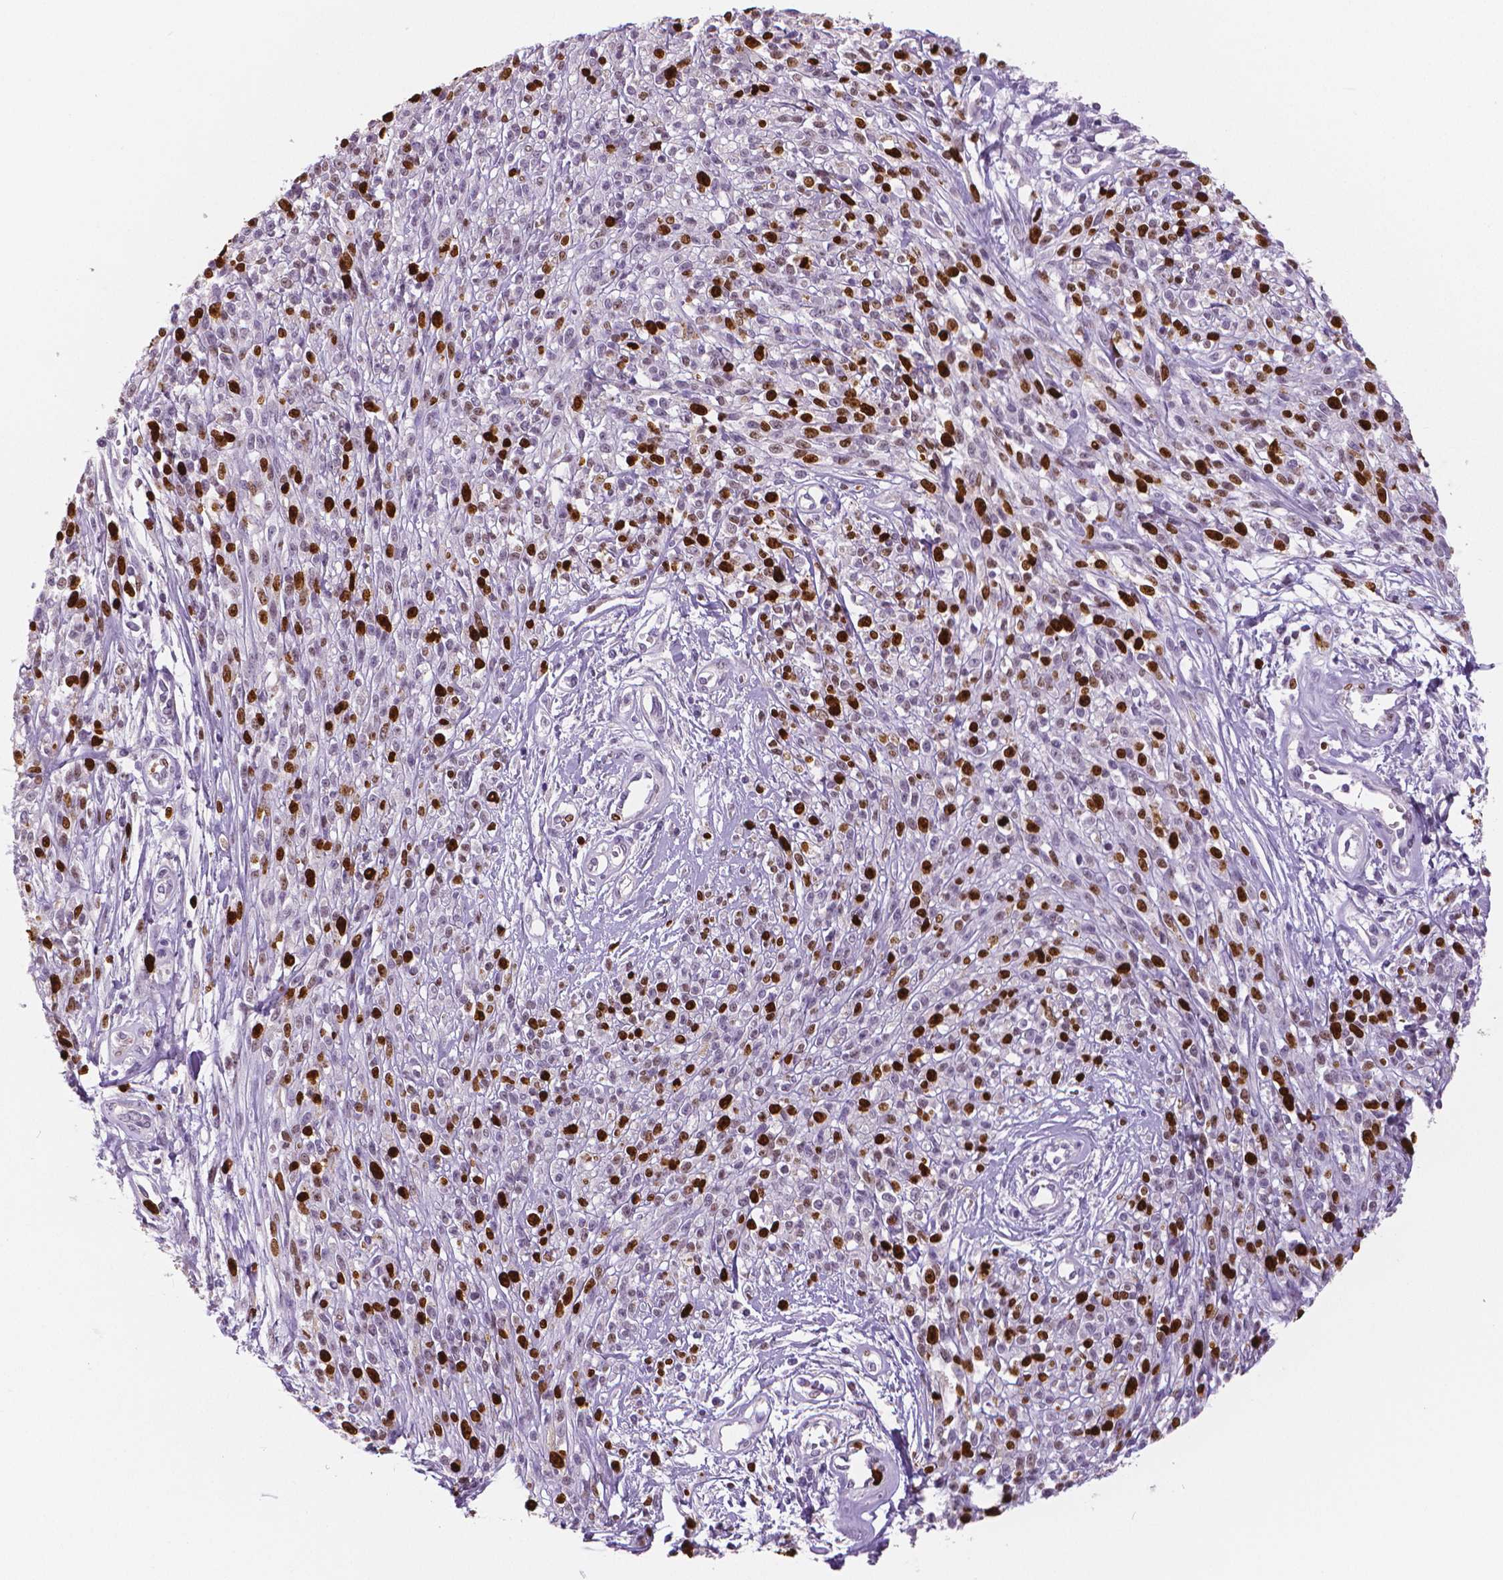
{"staining": {"intensity": "strong", "quantity": "25%-75%", "location": "nuclear"}, "tissue": "melanoma", "cell_type": "Tumor cells", "image_type": "cancer", "snomed": [{"axis": "morphology", "description": "Malignant melanoma, NOS"}, {"axis": "topography", "description": "Skin"}, {"axis": "topography", "description": "Skin of trunk"}], "caption": "Immunohistochemistry (IHC) histopathology image of malignant melanoma stained for a protein (brown), which displays high levels of strong nuclear positivity in approximately 25%-75% of tumor cells.", "gene": "MKI67", "patient": {"sex": "male", "age": 74}}